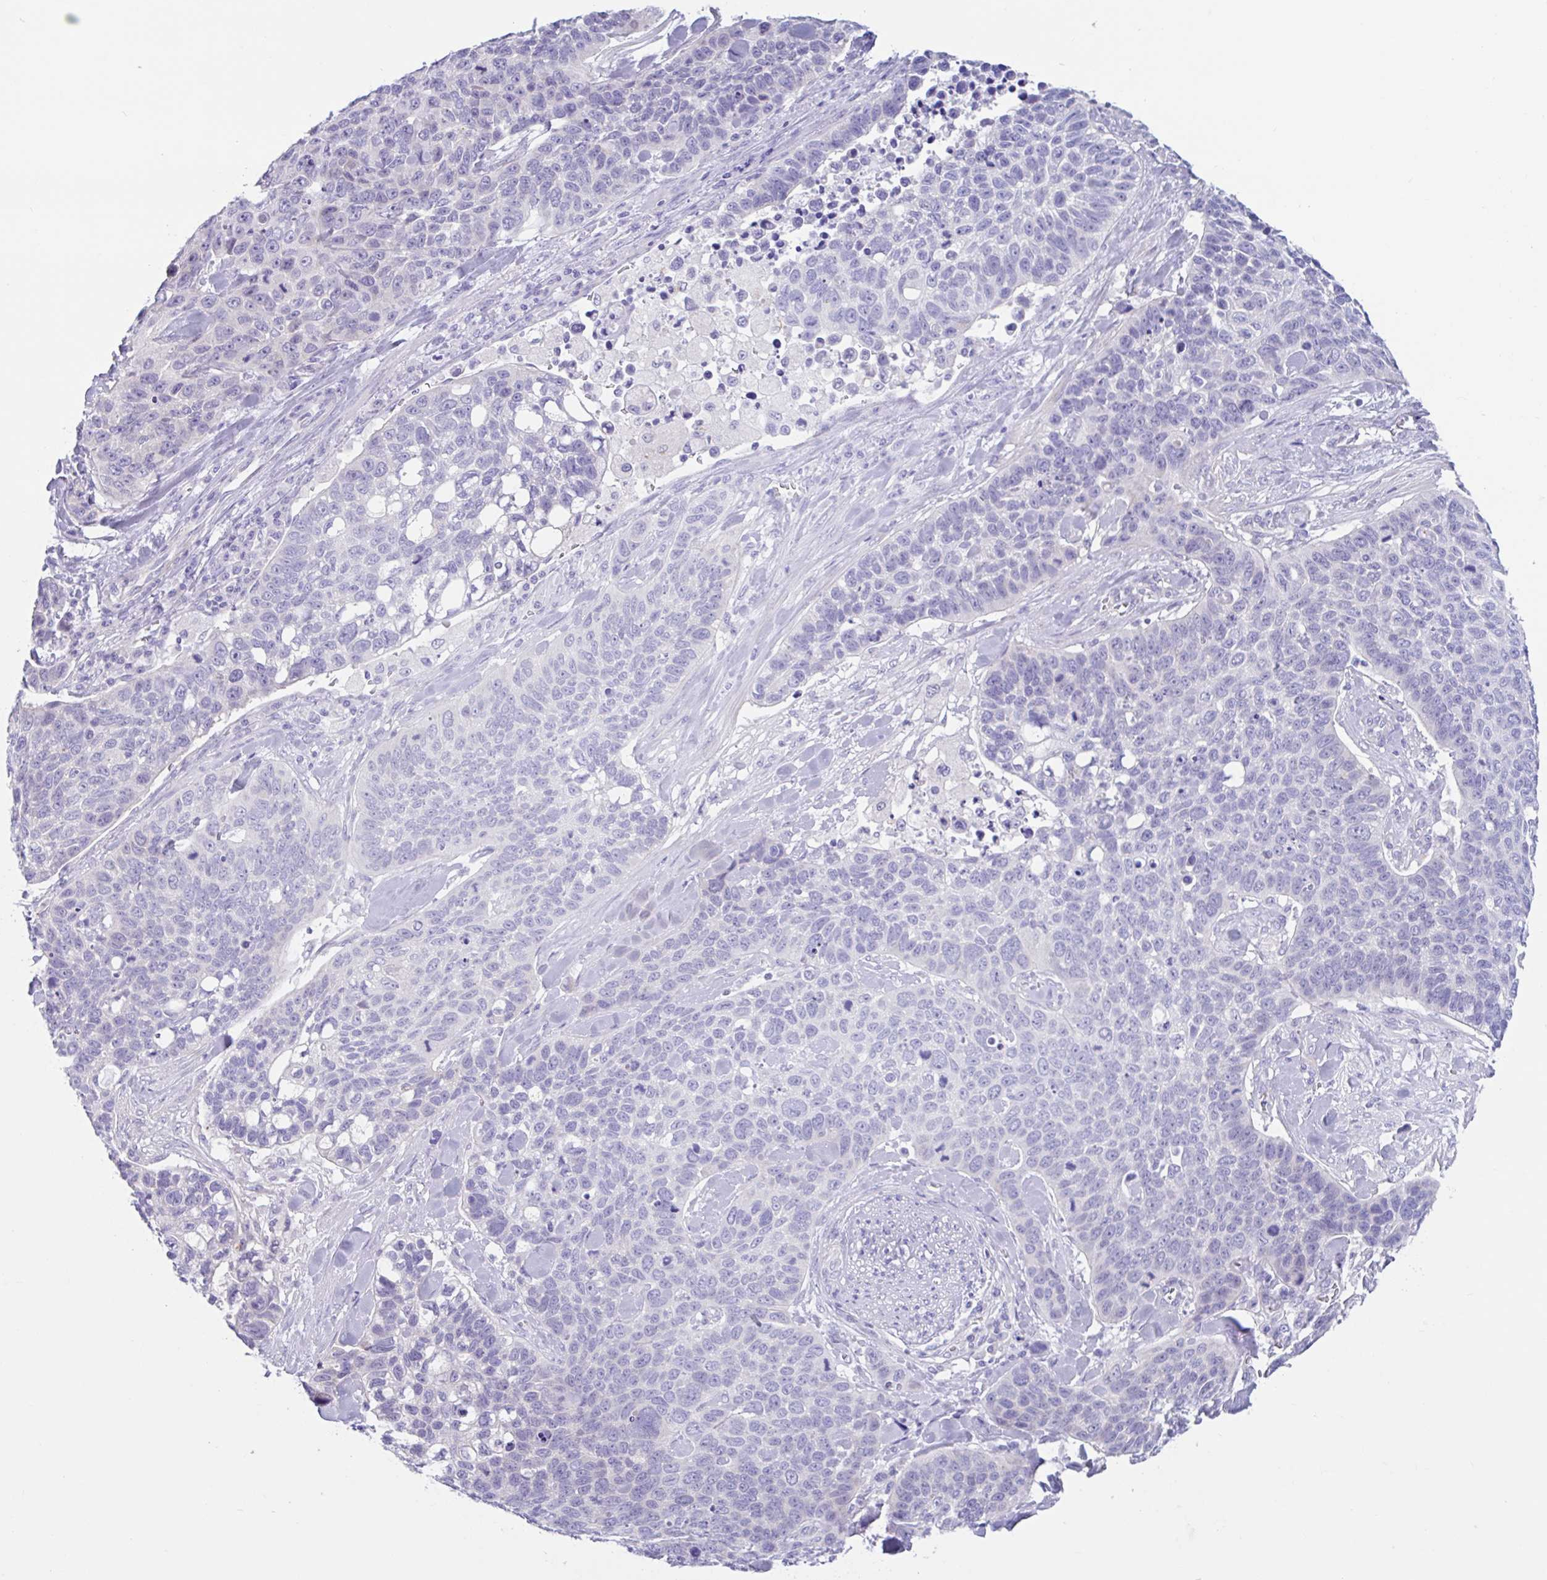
{"staining": {"intensity": "negative", "quantity": "none", "location": "none"}, "tissue": "lung cancer", "cell_type": "Tumor cells", "image_type": "cancer", "snomed": [{"axis": "morphology", "description": "Squamous cell carcinoma, NOS"}, {"axis": "topography", "description": "Lung"}], "caption": "There is no significant expression in tumor cells of lung cancer.", "gene": "OR6N2", "patient": {"sex": "male", "age": 62}}